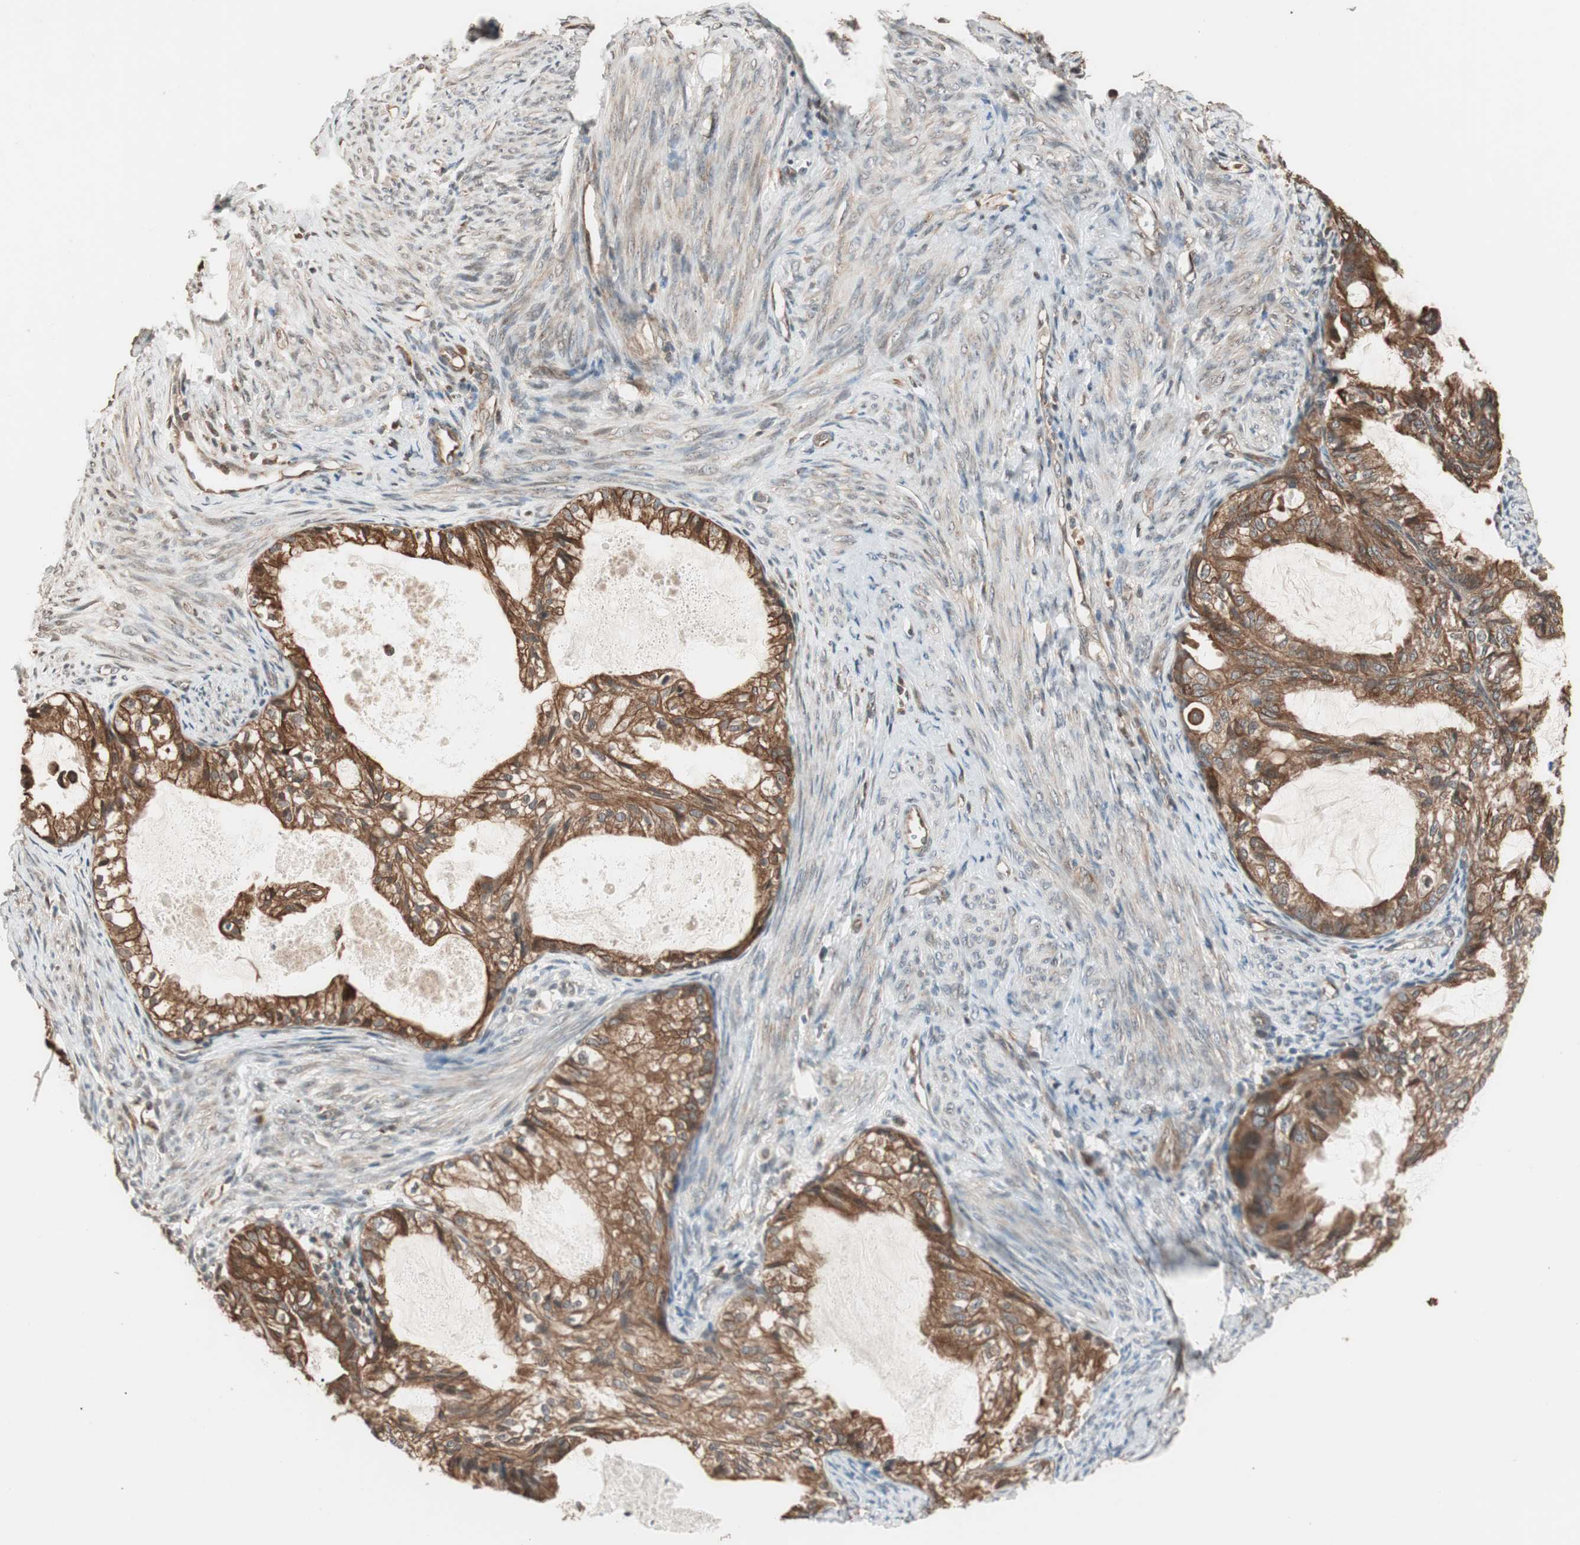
{"staining": {"intensity": "strong", "quantity": ">75%", "location": "cytoplasmic/membranous"}, "tissue": "cervical cancer", "cell_type": "Tumor cells", "image_type": "cancer", "snomed": [{"axis": "morphology", "description": "Normal tissue, NOS"}, {"axis": "morphology", "description": "Adenocarcinoma, NOS"}, {"axis": "topography", "description": "Cervix"}, {"axis": "topography", "description": "Endometrium"}], "caption": "Immunohistochemistry (IHC) (DAB (3,3'-diaminobenzidine)) staining of human cervical cancer (adenocarcinoma) exhibits strong cytoplasmic/membranous protein staining in approximately >75% of tumor cells.", "gene": "FBXO5", "patient": {"sex": "female", "age": 86}}